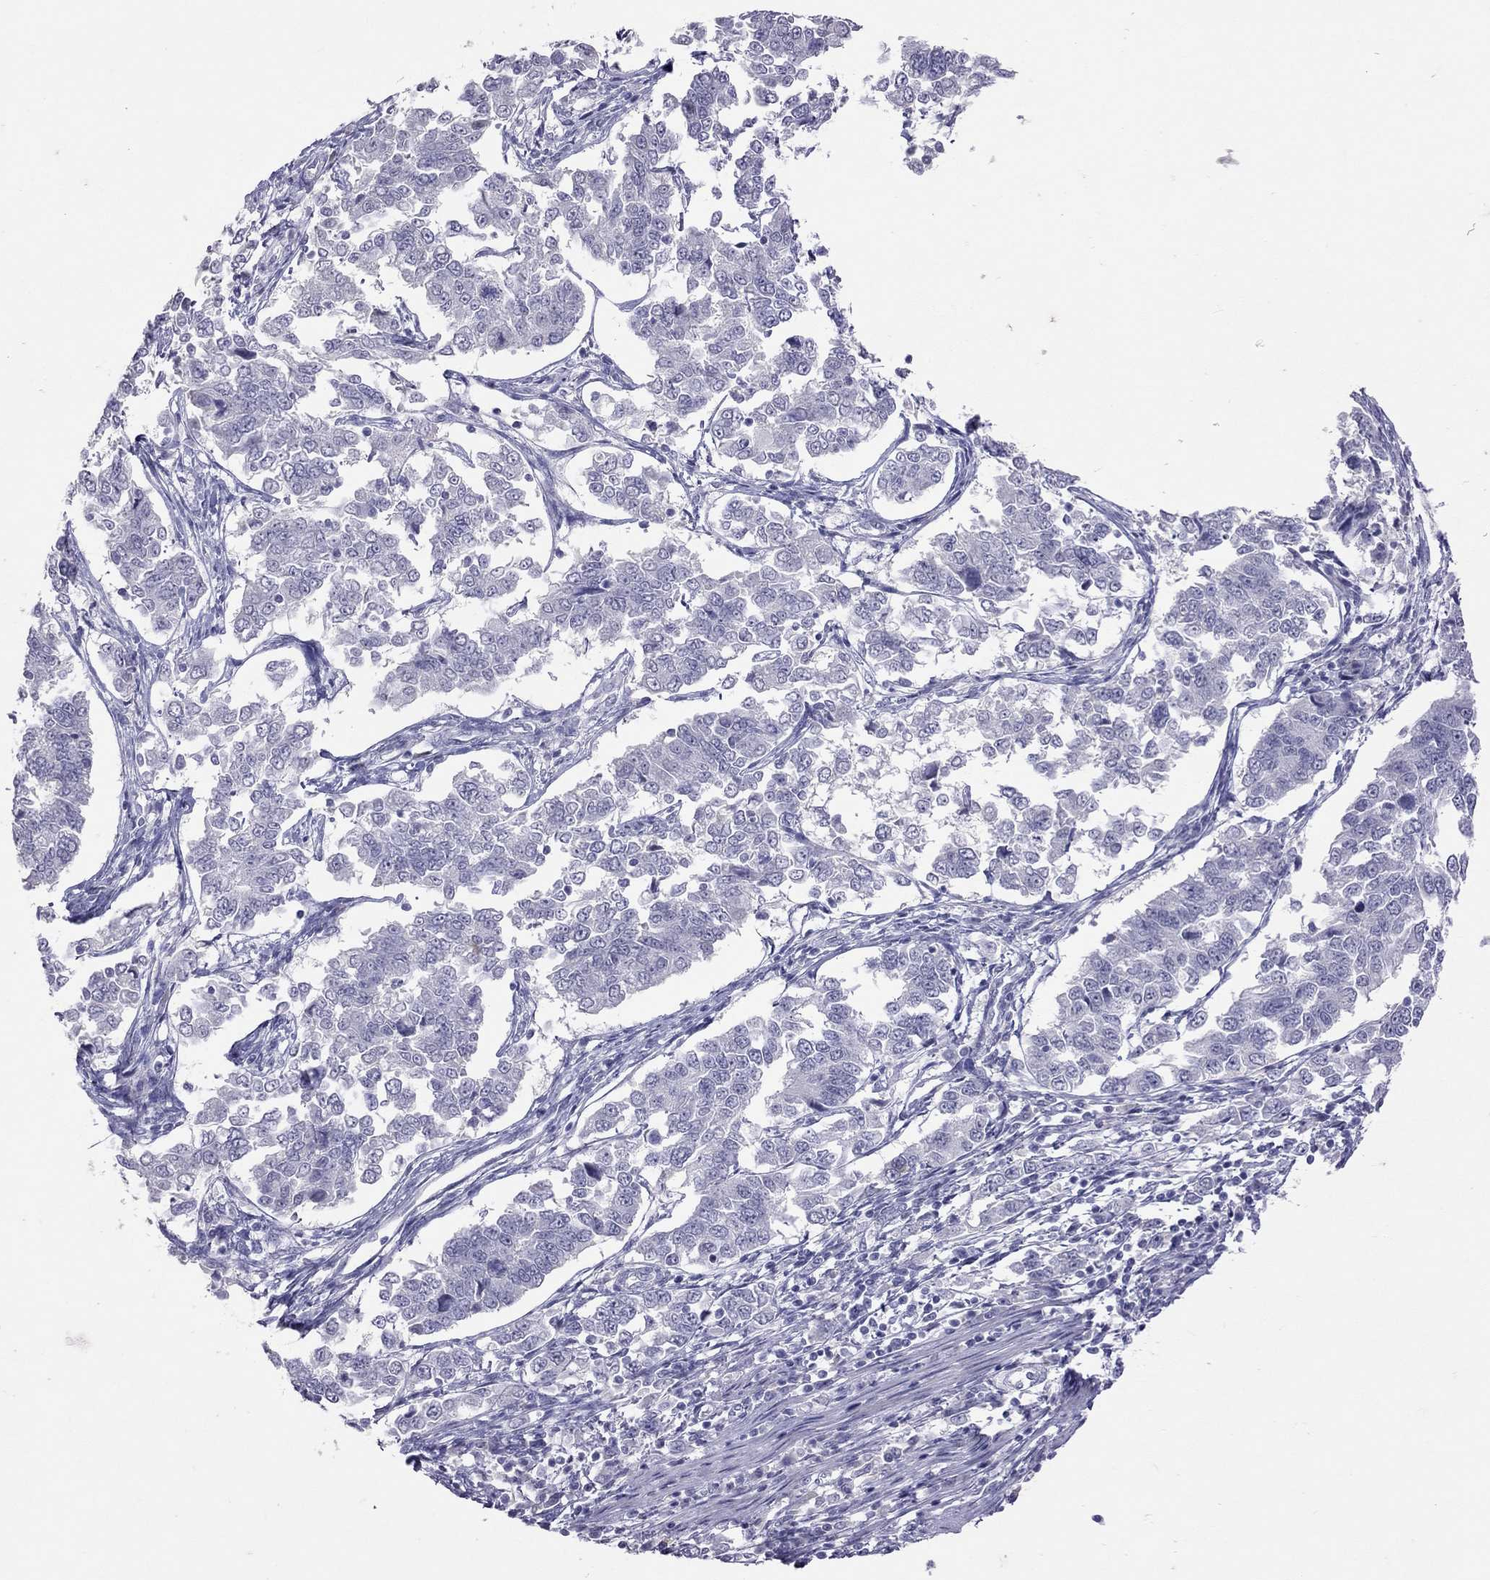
{"staining": {"intensity": "negative", "quantity": "none", "location": "none"}, "tissue": "endometrial cancer", "cell_type": "Tumor cells", "image_type": "cancer", "snomed": [{"axis": "morphology", "description": "Adenocarcinoma, NOS"}, {"axis": "topography", "description": "Endometrium"}], "caption": "There is no significant expression in tumor cells of endometrial cancer.", "gene": "SLAMF1", "patient": {"sex": "female", "age": 43}}